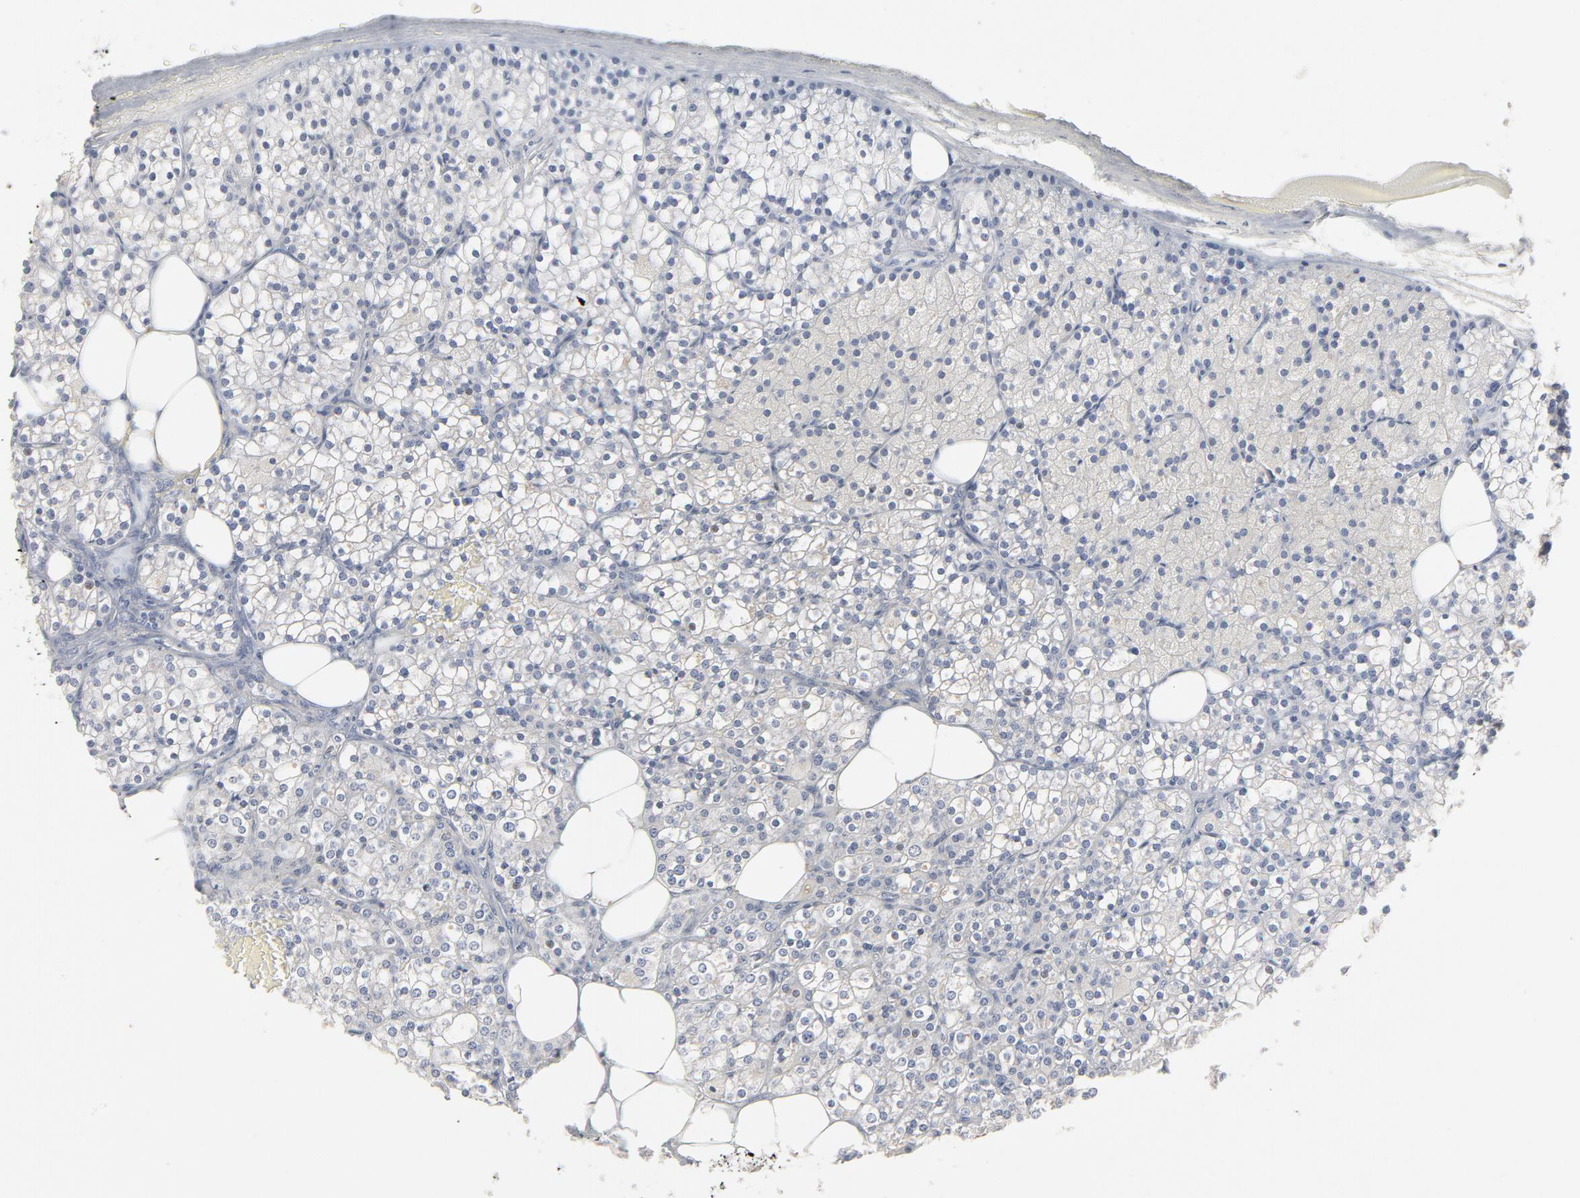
{"staining": {"intensity": "negative", "quantity": "none", "location": "none"}, "tissue": "parathyroid gland", "cell_type": "Glandular cells", "image_type": "normal", "snomed": [{"axis": "morphology", "description": "Normal tissue, NOS"}, {"axis": "topography", "description": "Parathyroid gland"}], "caption": "An immunohistochemistry image of normal parathyroid gland is shown. There is no staining in glandular cells of parathyroid gland. (DAB IHC with hematoxylin counter stain).", "gene": "ROCK1", "patient": {"sex": "female", "age": 63}}